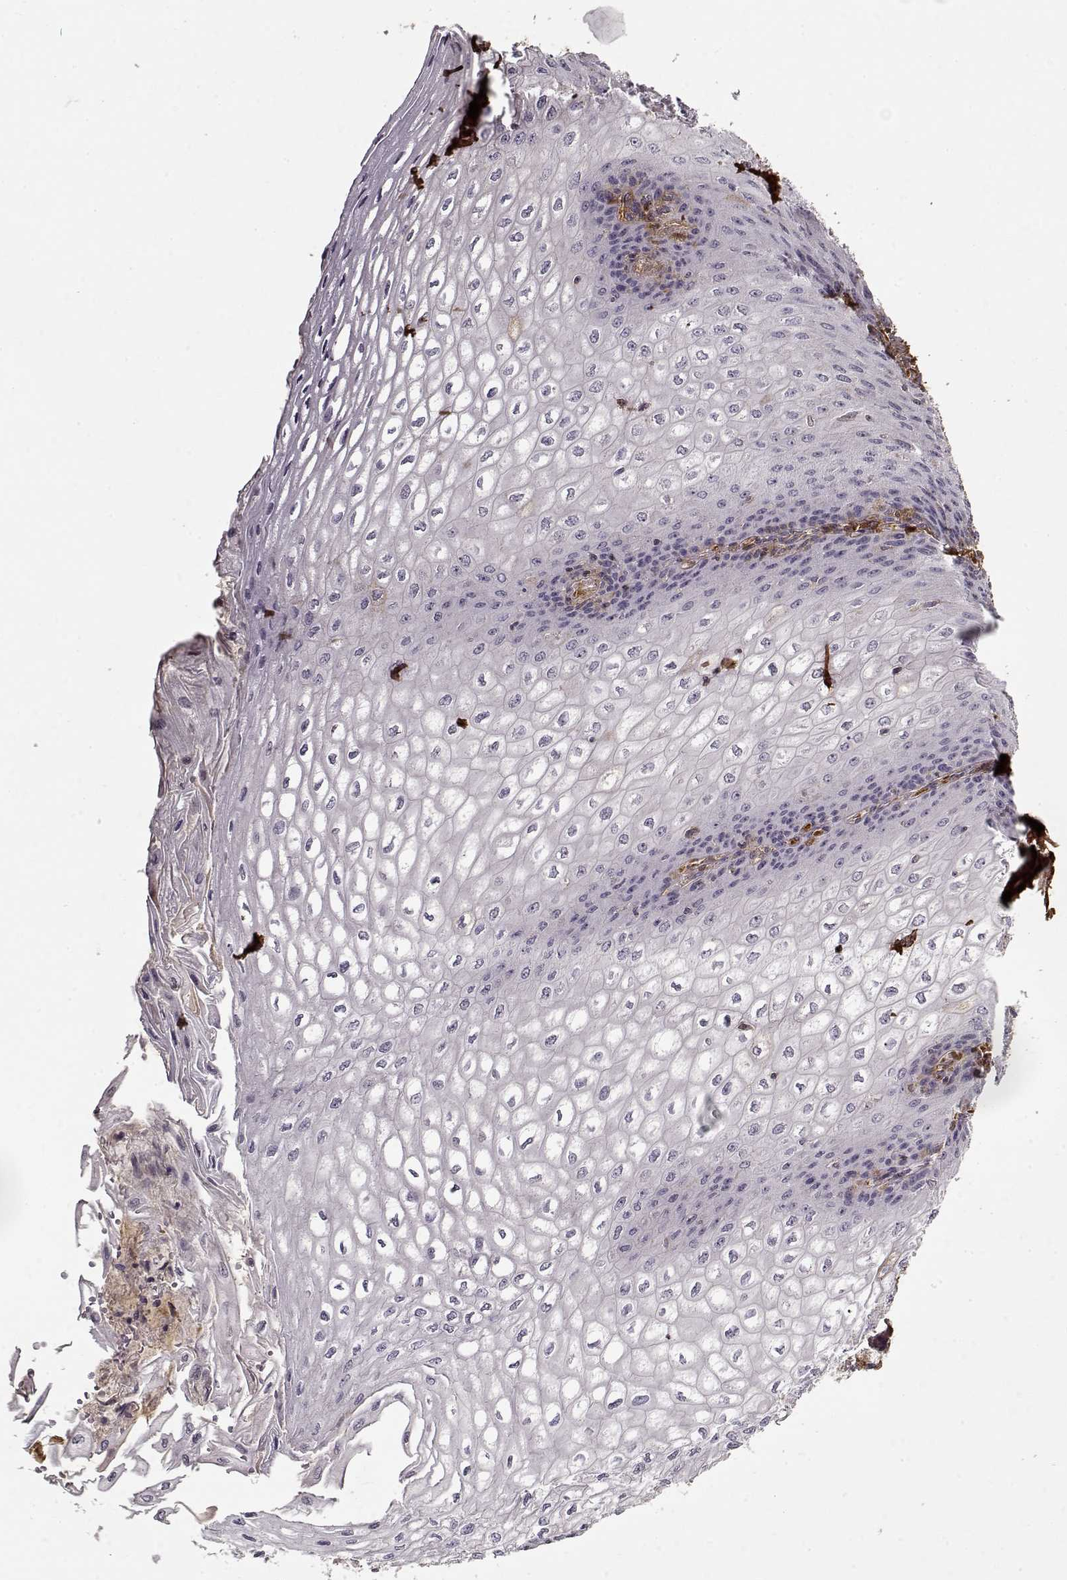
{"staining": {"intensity": "negative", "quantity": "none", "location": "none"}, "tissue": "esophagus", "cell_type": "Squamous epithelial cells", "image_type": "normal", "snomed": [{"axis": "morphology", "description": "Normal tissue, NOS"}, {"axis": "topography", "description": "Esophagus"}], "caption": "Immunohistochemistry photomicrograph of benign esophagus stained for a protein (brown), which reveals no positivity in squamous epithelial cells.", "gene": "LUM", "patient": {"sex": "male", "age": 58}}